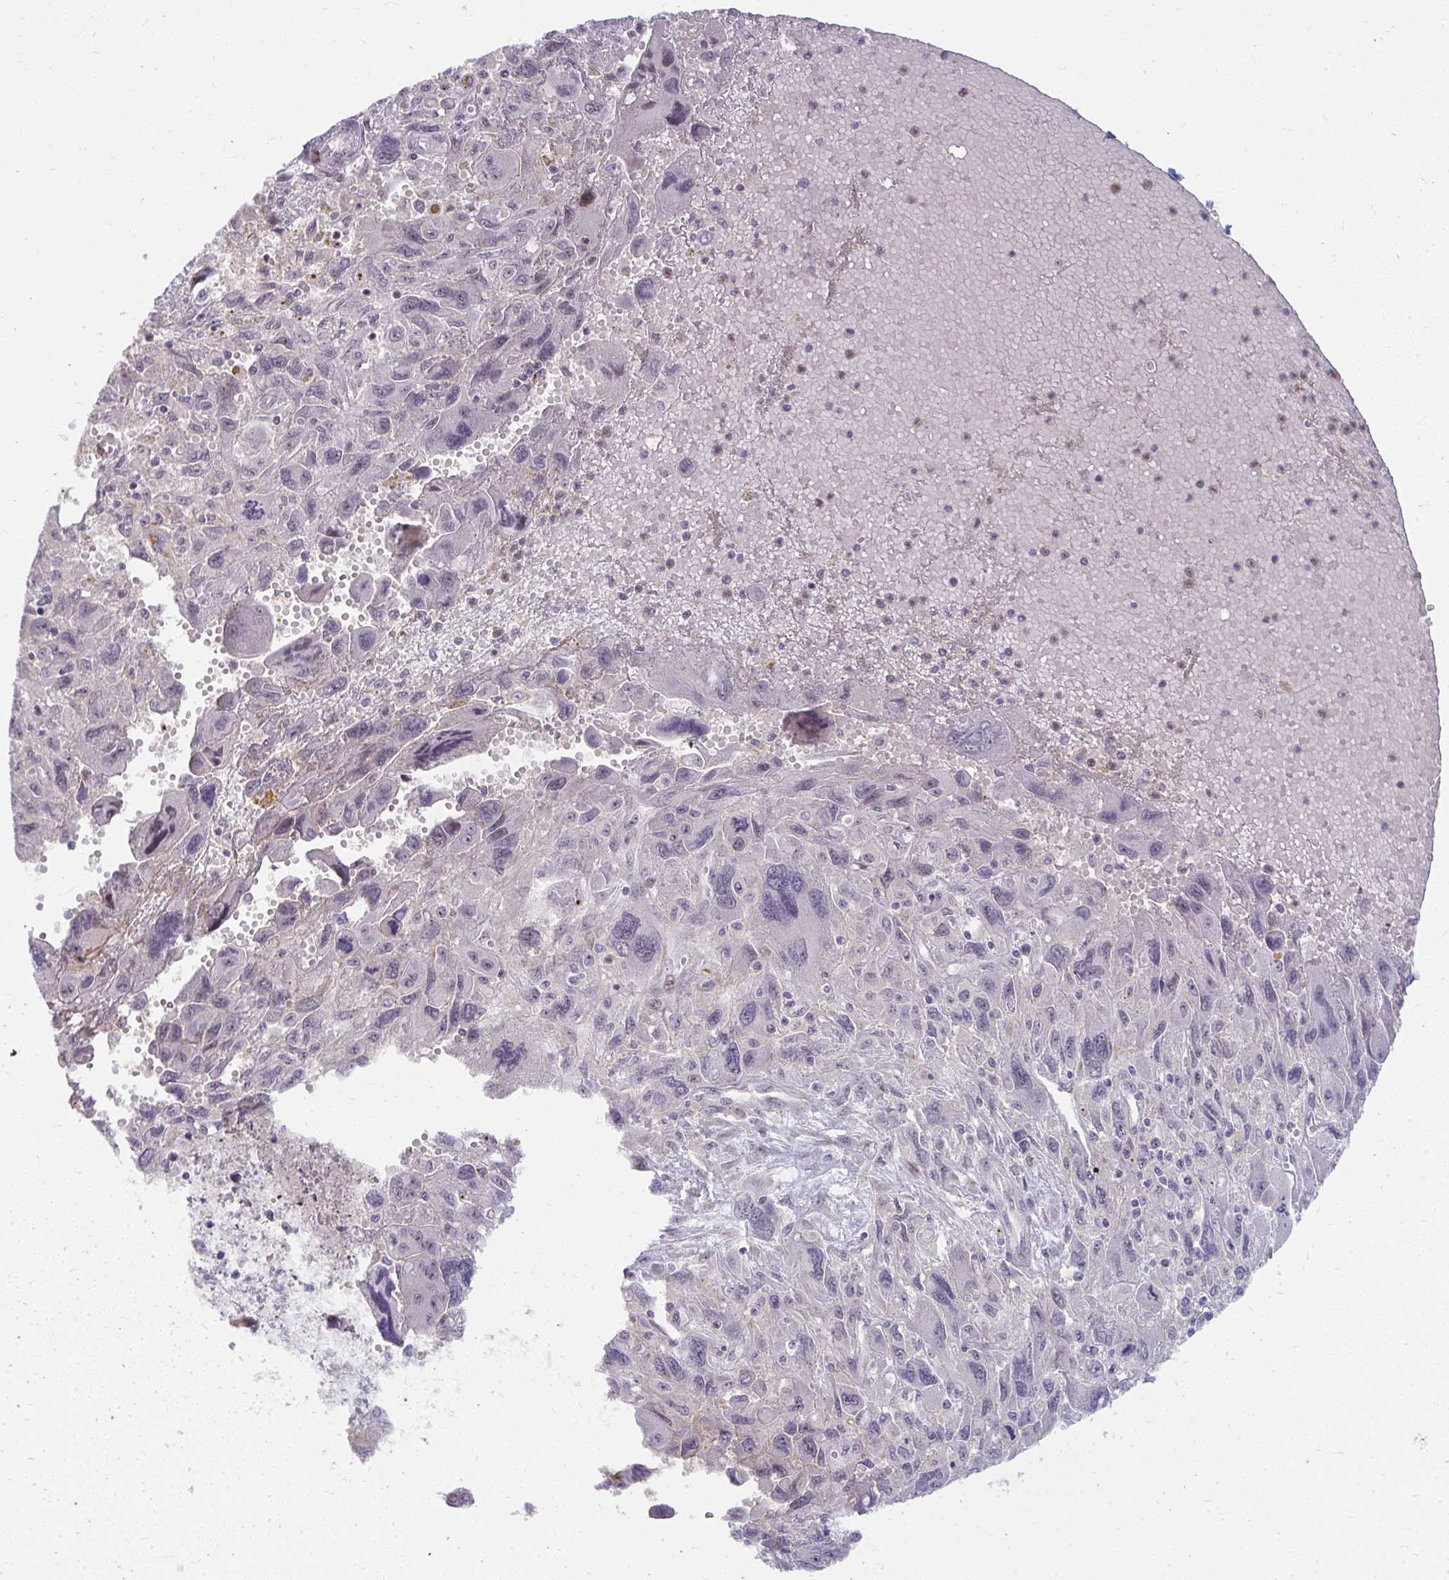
{"staining": {"intensity": "negative", "quantity": "none", "location": "none"}, "tissue": "pancreatic cancer", "cell_type": "Tumor cells", "image_type": "cancer", "snomed": [{"axis": "morphology", "description": "Adenocarcinoma, NOS"}, {"axis": "topography", "description": "Pancreas"}], "caption": "There is no significant expression in tumor cells of pancreatic cancer (adenocarcinoma).", "gene": "MUS81", "patient": {"sex": "female", "age": 47}}